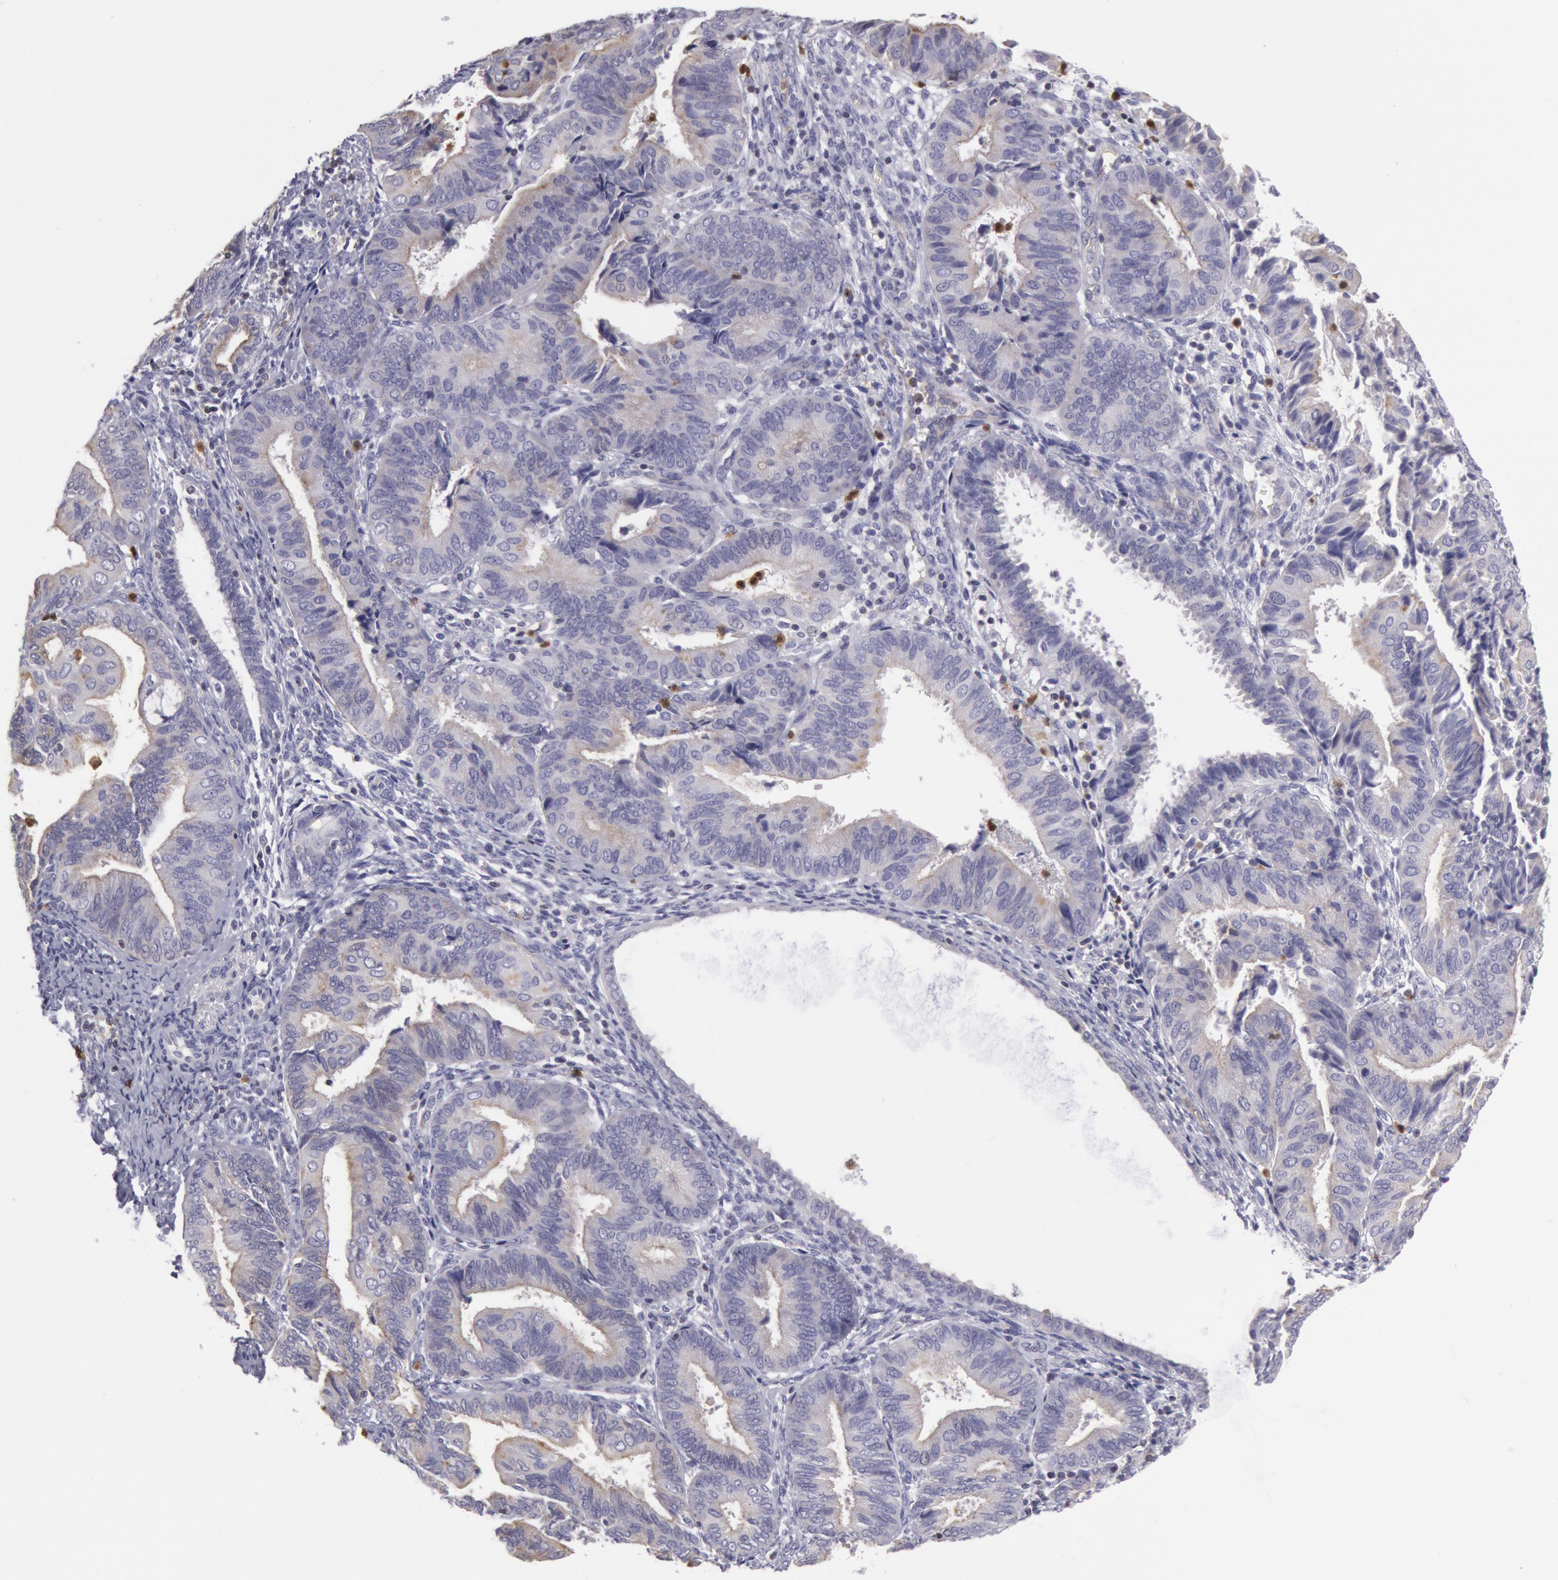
{"staining": {"intensity": "negative", "quantity": "none", "location": "none"}, "tissue": "endometrial cancer", "cell_type": "Tumor cells", "image_type": "cancer", "snomed": [{"axis": "morphology", "description": "Adenocarcinoma, NOS"}, {"axis": "topography", "description": "Endometrium"}], "caption": "An IHC micrograph of endometrial cancer (adenocarcinoma) is shown. There is no staining in tumor cells of endometrial cancer (adenocarcinoma).", "gene": "RAB27A", "patient": {"sex": "female", "age": 63}}